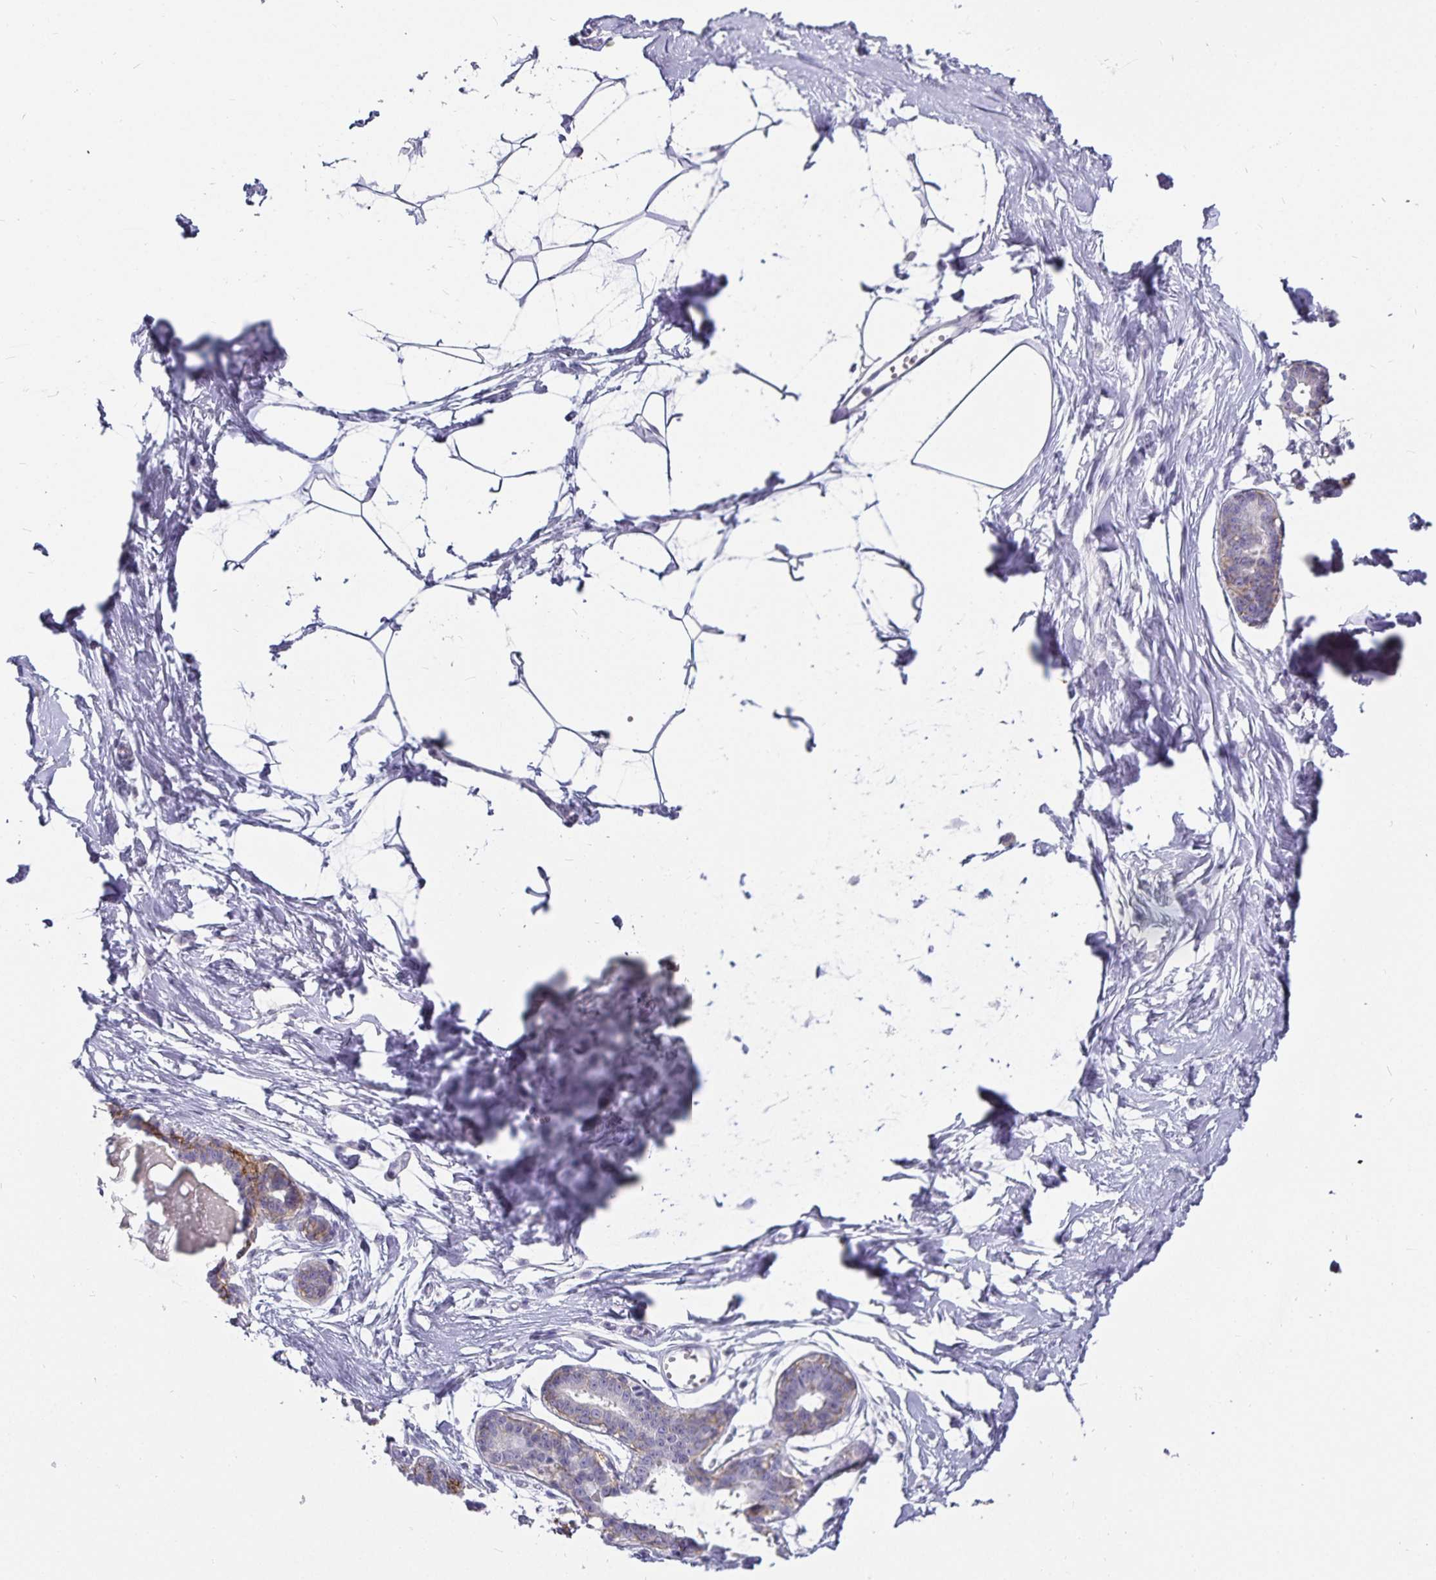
{"staining": {"intensity": "negative", "quantity": "none", "location": "none"}, "tissue": "breast", "cell_type": "Adipocytes", "image_type": "normal", "snomed": [{"axis": "morphology", "description": "Normal tissue, NOS"}, {"axis": "topography", "description": "Breast"}], "caption": "Histopathology image shows no protein positivity in adipocytes of benign breast. (Immunohistochemistry, brightfield microscopy, high magnification).", "gene": "CA12", "patient": {"sex": "female", "age": 45}}